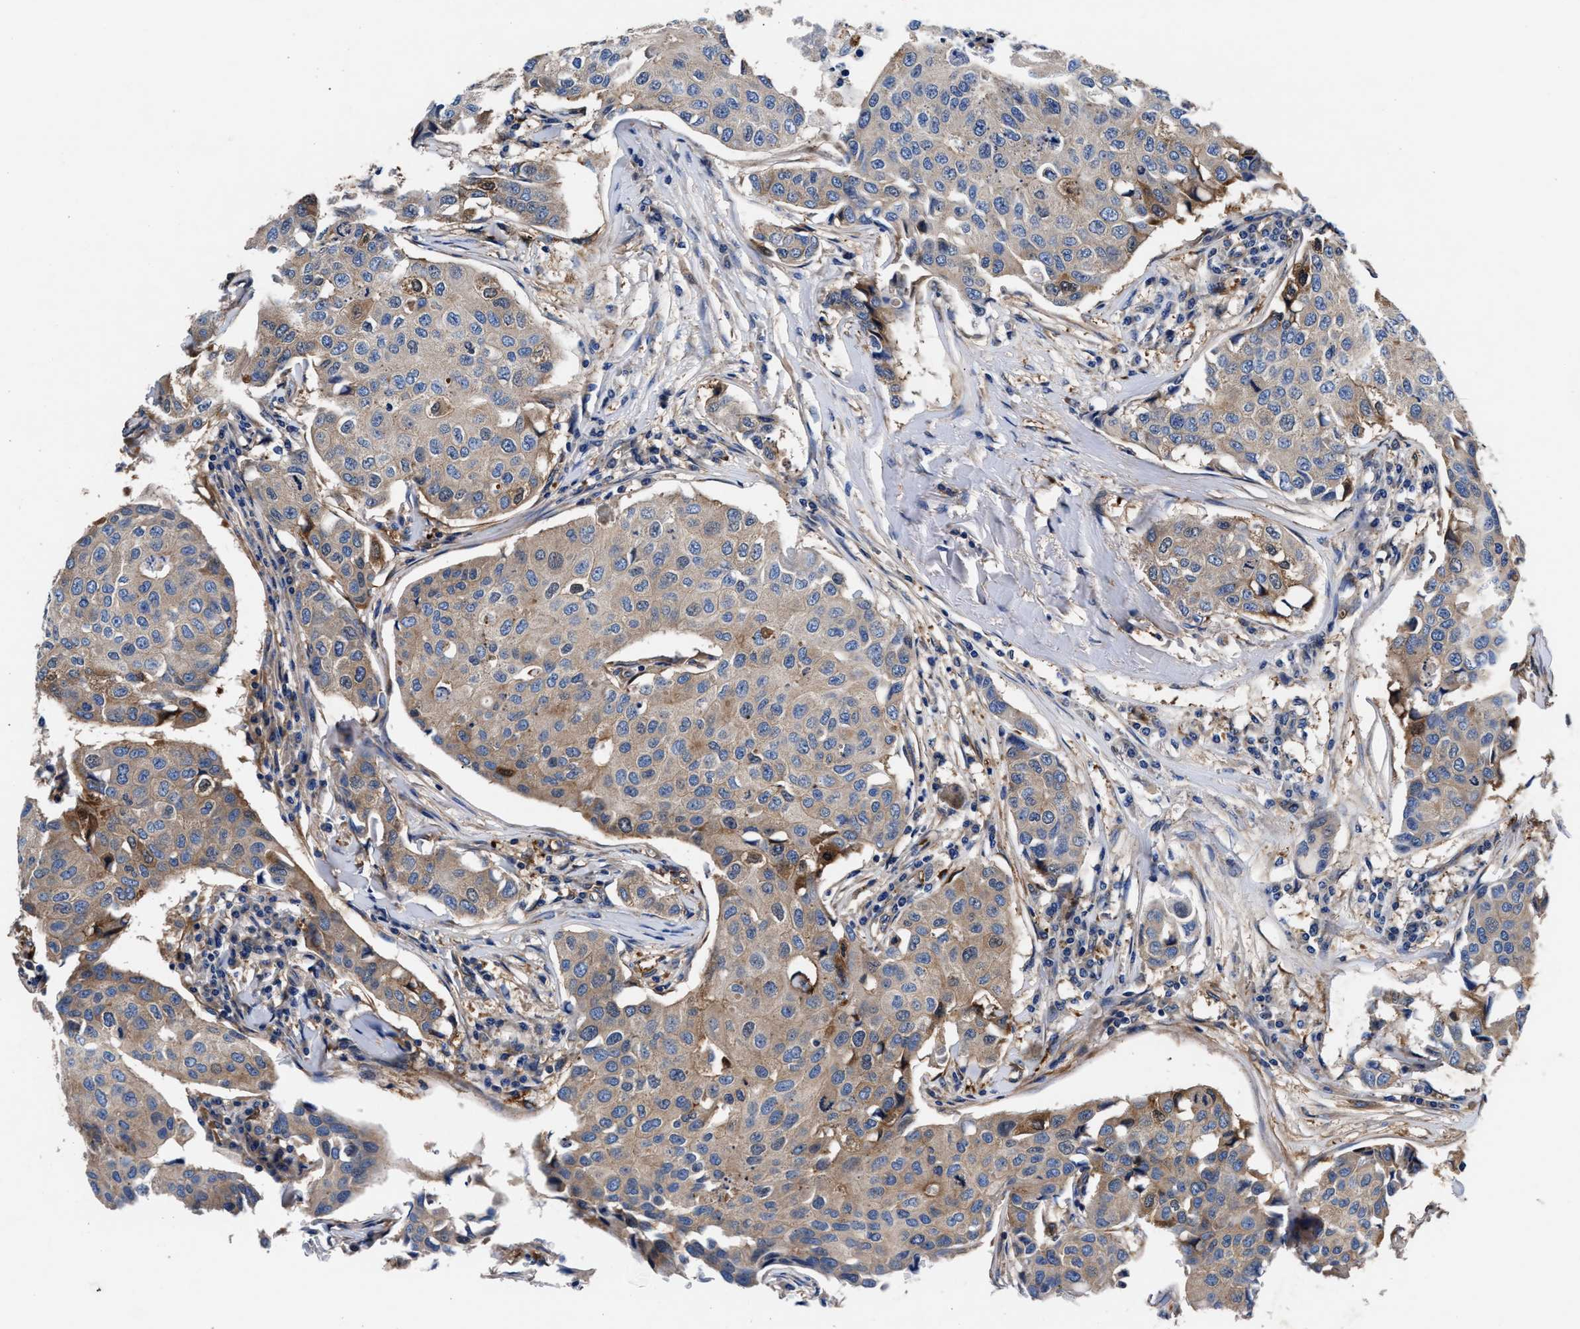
{"staining": {"intensity": "weak", "quantity": "<25%", "location": "cytoplasmic/membranous"}, "tissue": "breast cancer", "cell_type": "Tumor cells", "image_type": "cancer", "snomed": [{"axis": "morphology", "description": "Duct carcinoma"}, {"axis": "topography", "description": "Breast"}], "caption": "The histopathology image displays no significant expression in tumor cells of invasive ductal carcinoma (breast).", "gene": "SH3GL1", "patient": {"sex": "female", "age": 80}}